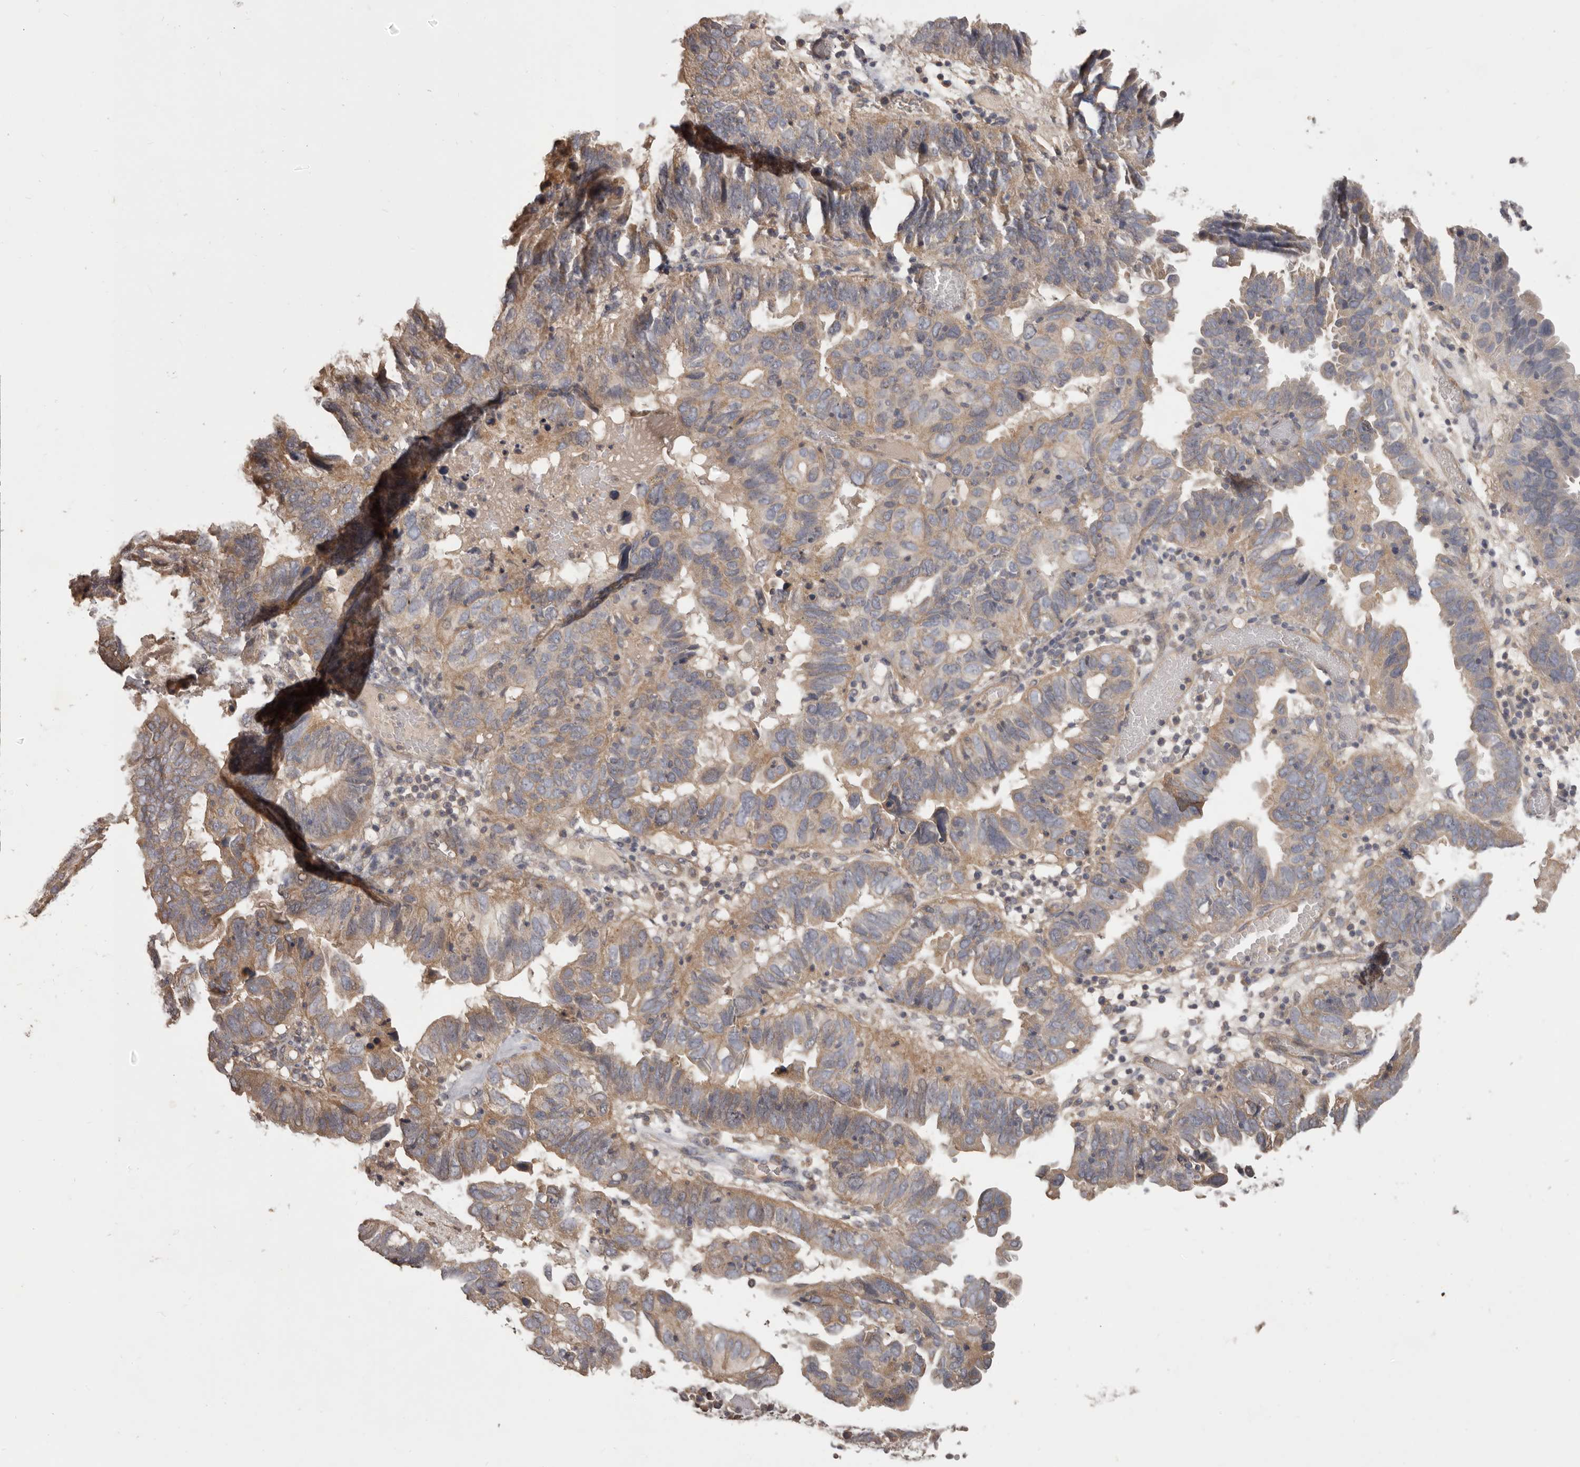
{"staining": {"intensity": "moderate", "quantity": "25%-75%", "location": "cytoplasmic/membranous"}, "tissue": "endometrial cancer", "cell_type": "Tumor cells", "image_type": "cancer", "snomed": [{"axis": "morphology", "description": "Adenocarcinoma, NOS"}, {"axis": "topography", "description": "Uterus"}], "caption": "The image demonstrates immunohistochemical staining of endometrial cancer. There is moderate cytoplasmic/membranous positivity is seen in approximately 25%-75% of tumor cells.", "gene": "HRH1", "patient": {"sex": "female", "age": 77}}